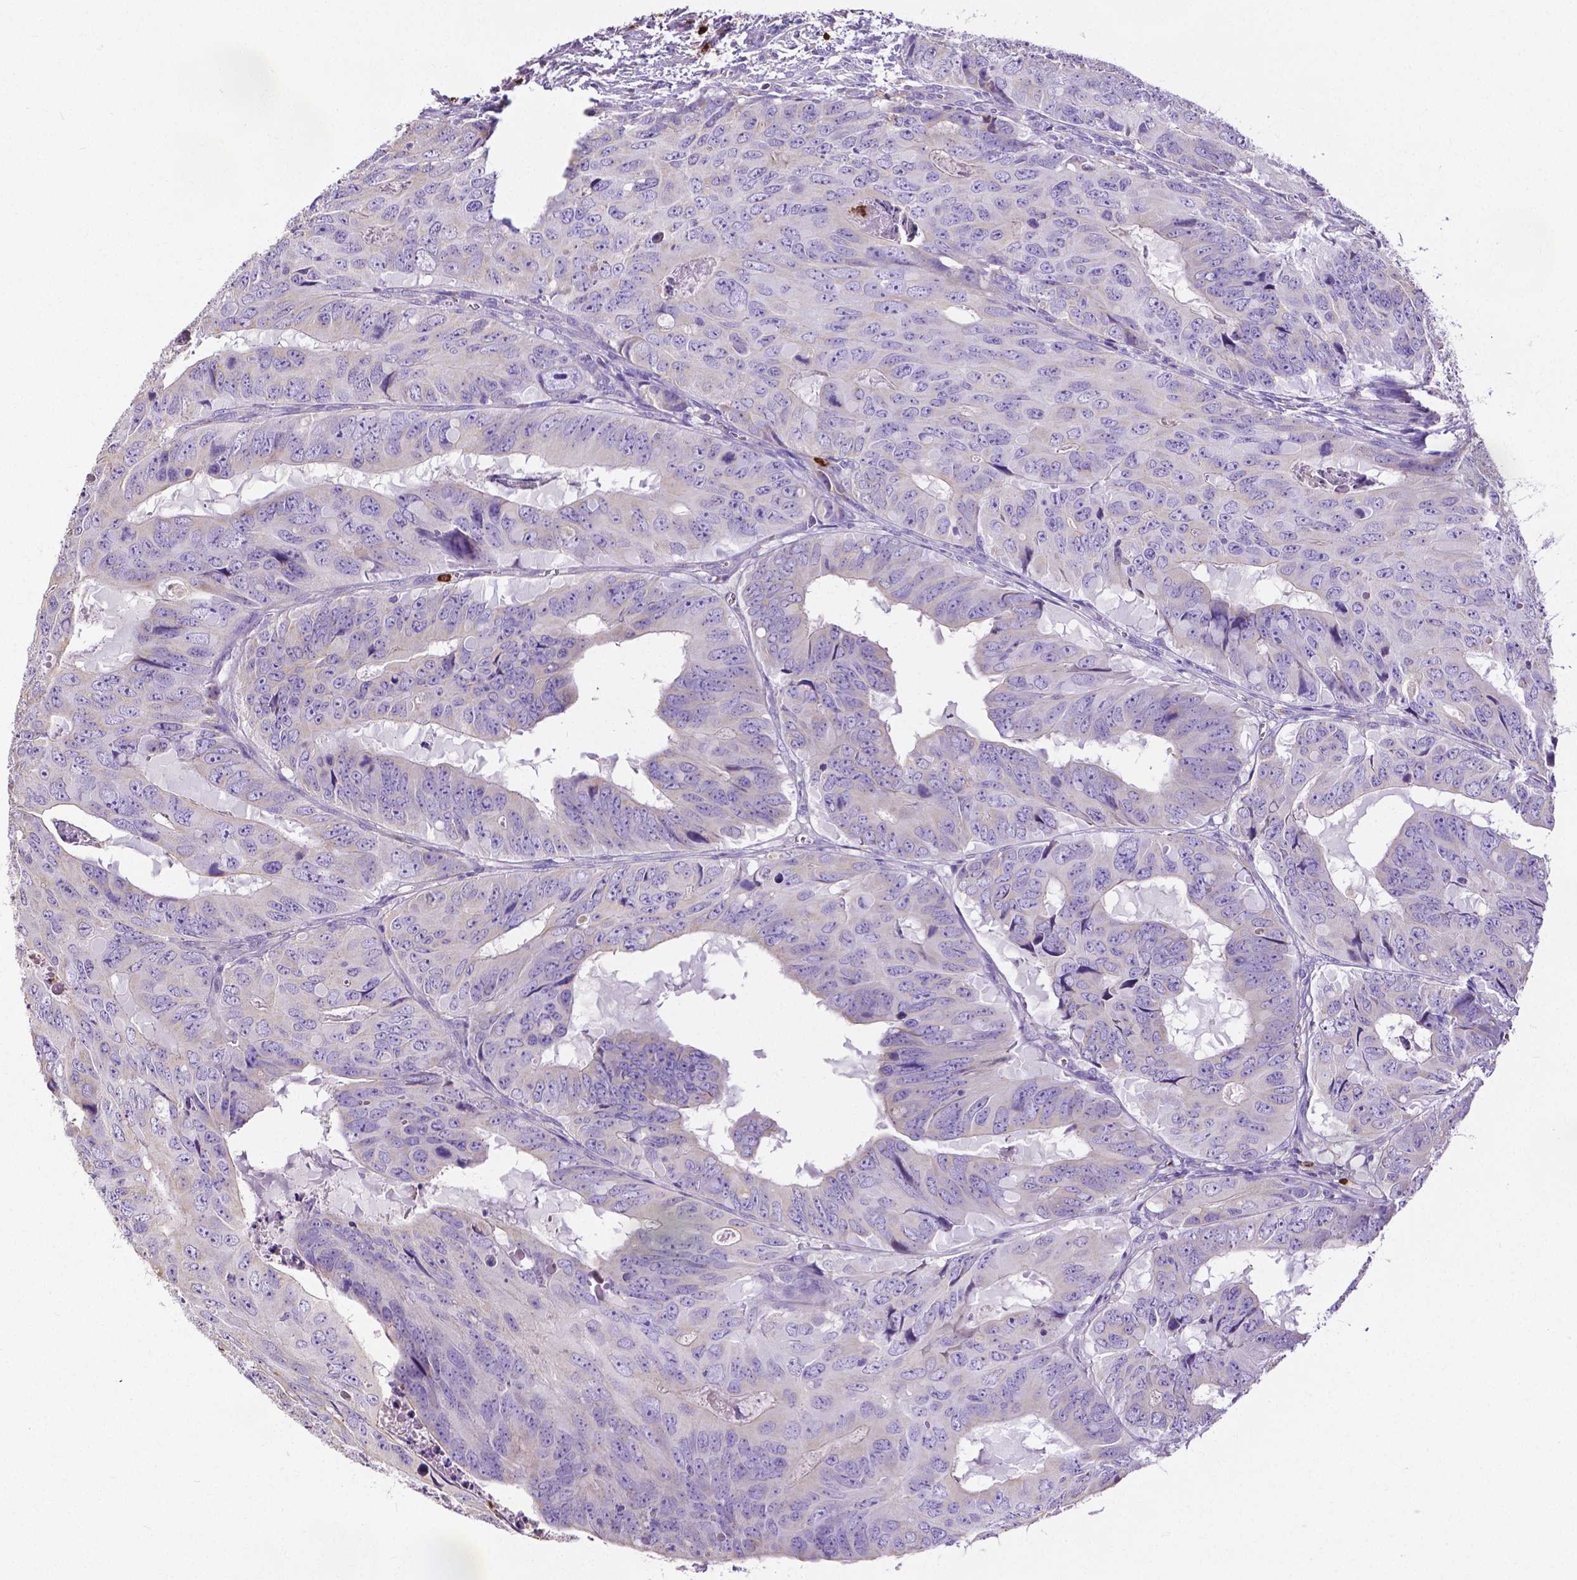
{"staining": {"intensity": "negative", "quantity": "none", "location": "none"}, "tissue": "colorectal cancer", "cell_type": "Tumor cells", "image_type": "cancer", "snomed": [{"axis": "morphology", "description": "Adenocarcinoma, NOS"}, {"axis": "topography", "description": "Colon"}], "caption": "A photomicrograph of colorectal cancer stained for a protein displays no brown staining in tumor cells.", "gene": "MMP9", "patient": {"sex": "male", "age": 79}}